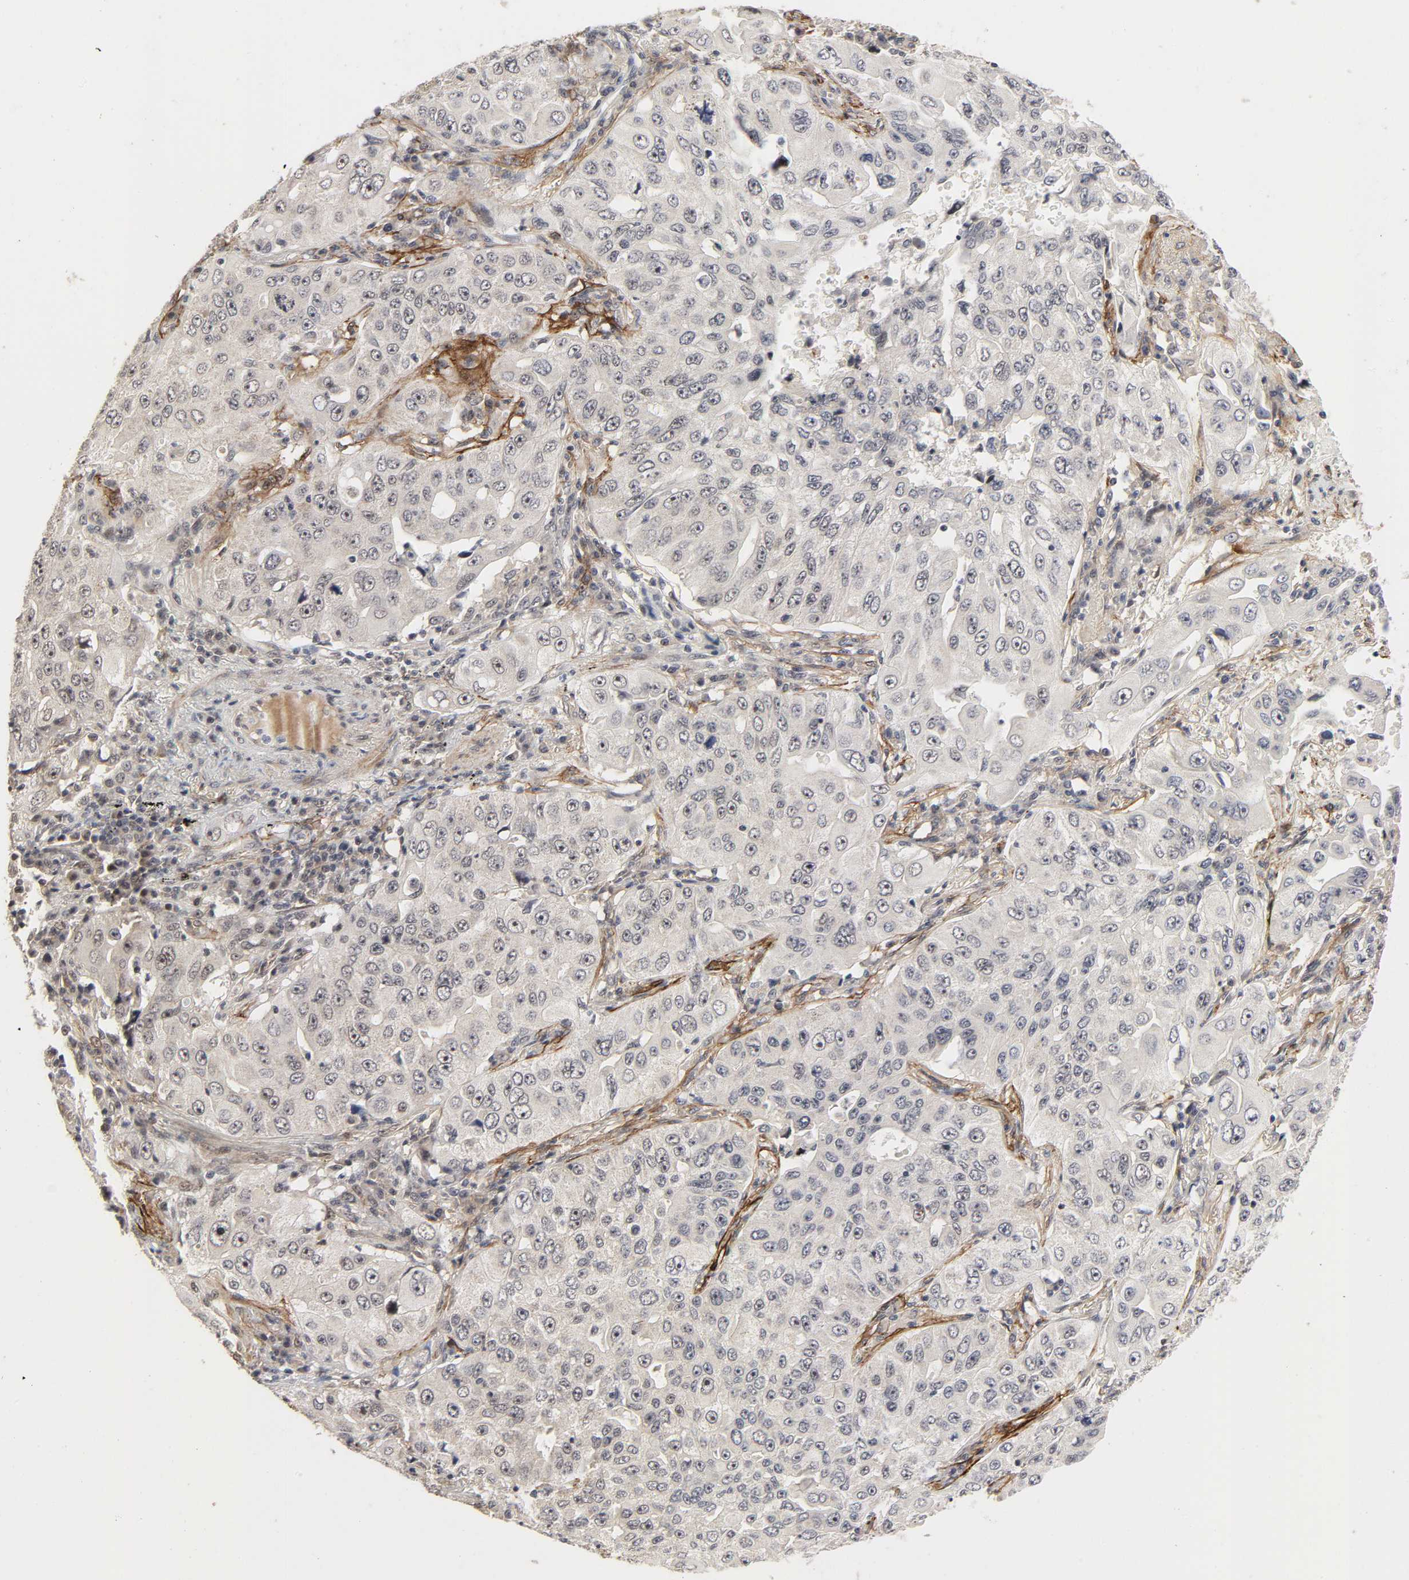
{"staining": {"intensity": "negative", "quantity": "none", "location": "none"}, "tissue": "lung cancer", "cell_type": "Tumor cells", "image_type": "cancer", "snomed": [{"axis": "morphology", "description": "Adenocarcinoma, NOS"}, {"axis": "topography", "description": "Lung"}], "caption": "This photomicrograph is of adenocarcinoma (lung) stained with immunohistochemistry to label a protein in brown with the nuclei are counter-stained blue. There is no positivity in tumor cells.", "gene": "ZKSCAN8", "patient": {"sex": "male", "age": 84}}